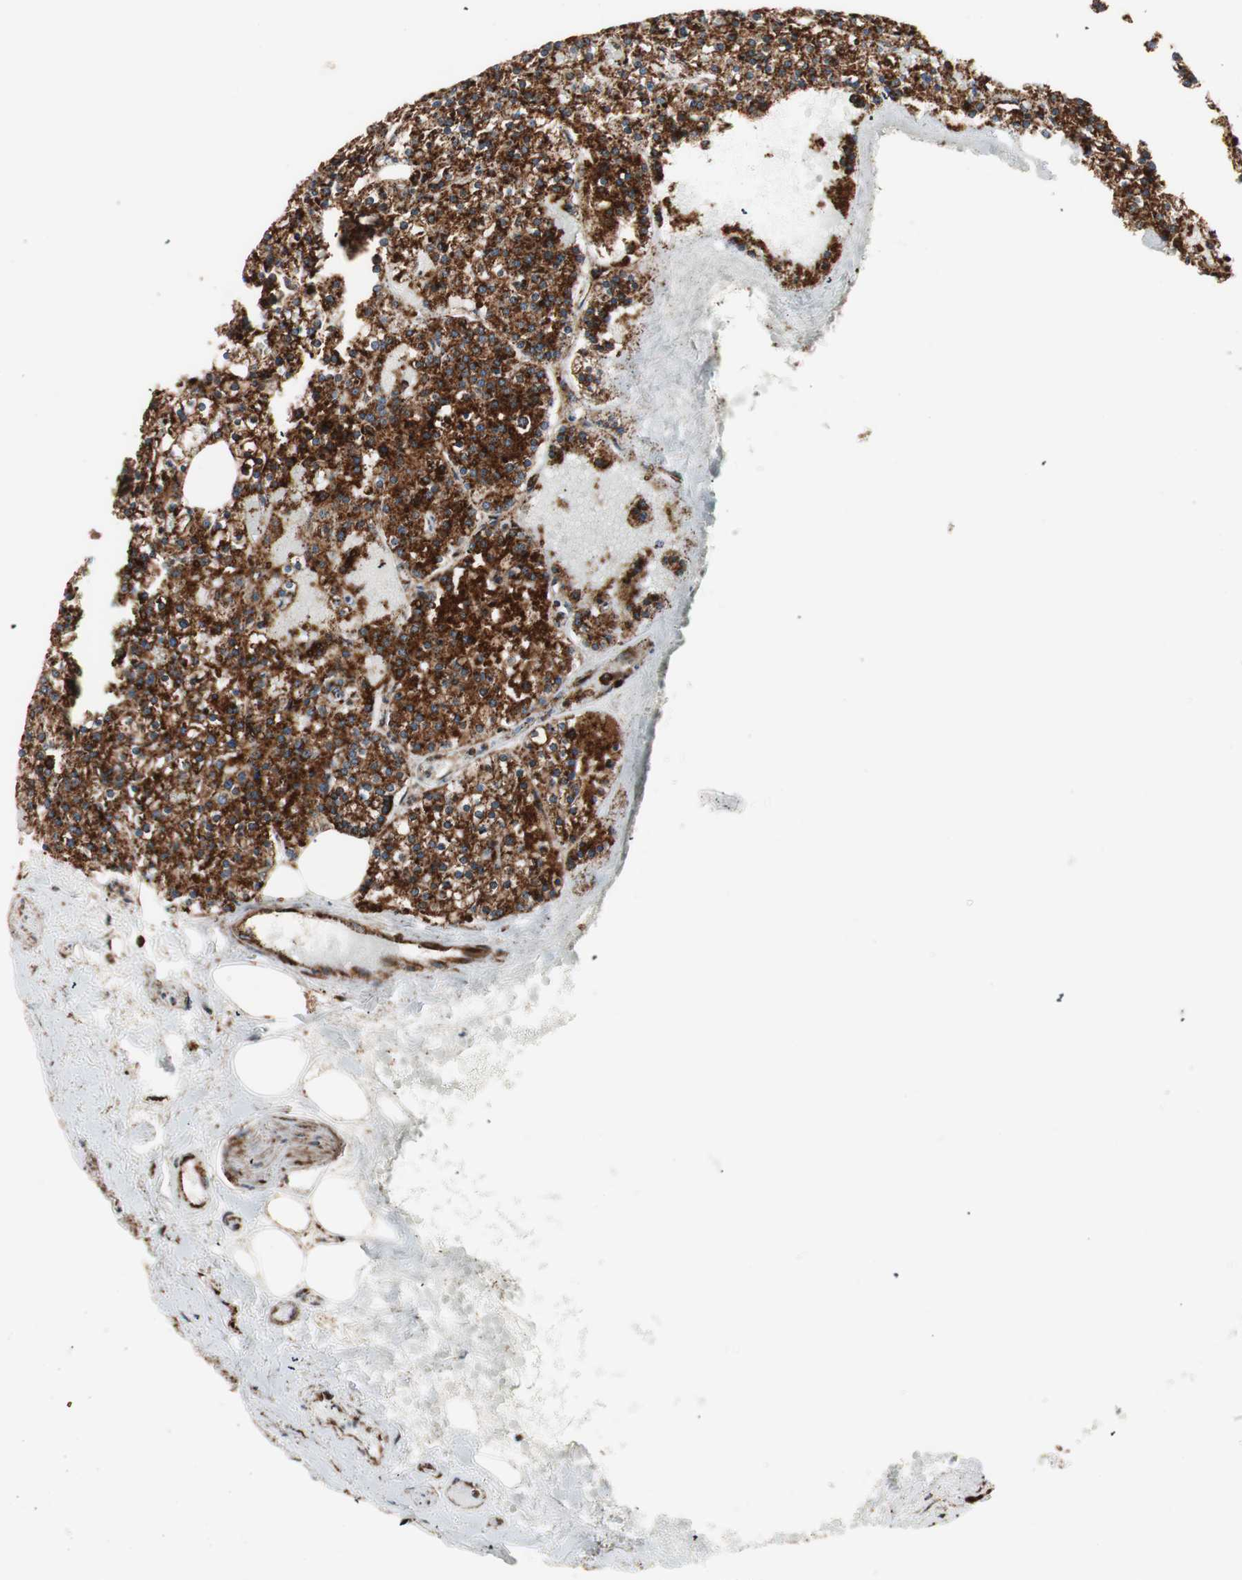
{"staining": {"intensity": "strong", "quantity": ">75%", "location": "cytoplasmic/membranous"}, "tissue": "parathyroid gland", "cell_type": "Glandular cells", "image_type": "normal", "snomed": [{"axis": "morphology", "description": "Normal tissue, NOS"}, {"axis": "topography", "description": "Parathyroid gland"}], "caption": "High-power microscopy captured an immunohistochemistry (IHC) image of unremarkable parathyroid gland, revealing strong cytoplasmic/membranous positivity in approximately >75% of glandular cells. (IHC, brightfield microscopy, high magnification).", "gene": "LAMP1", "patient": {"sex": "female", "age": 63}}